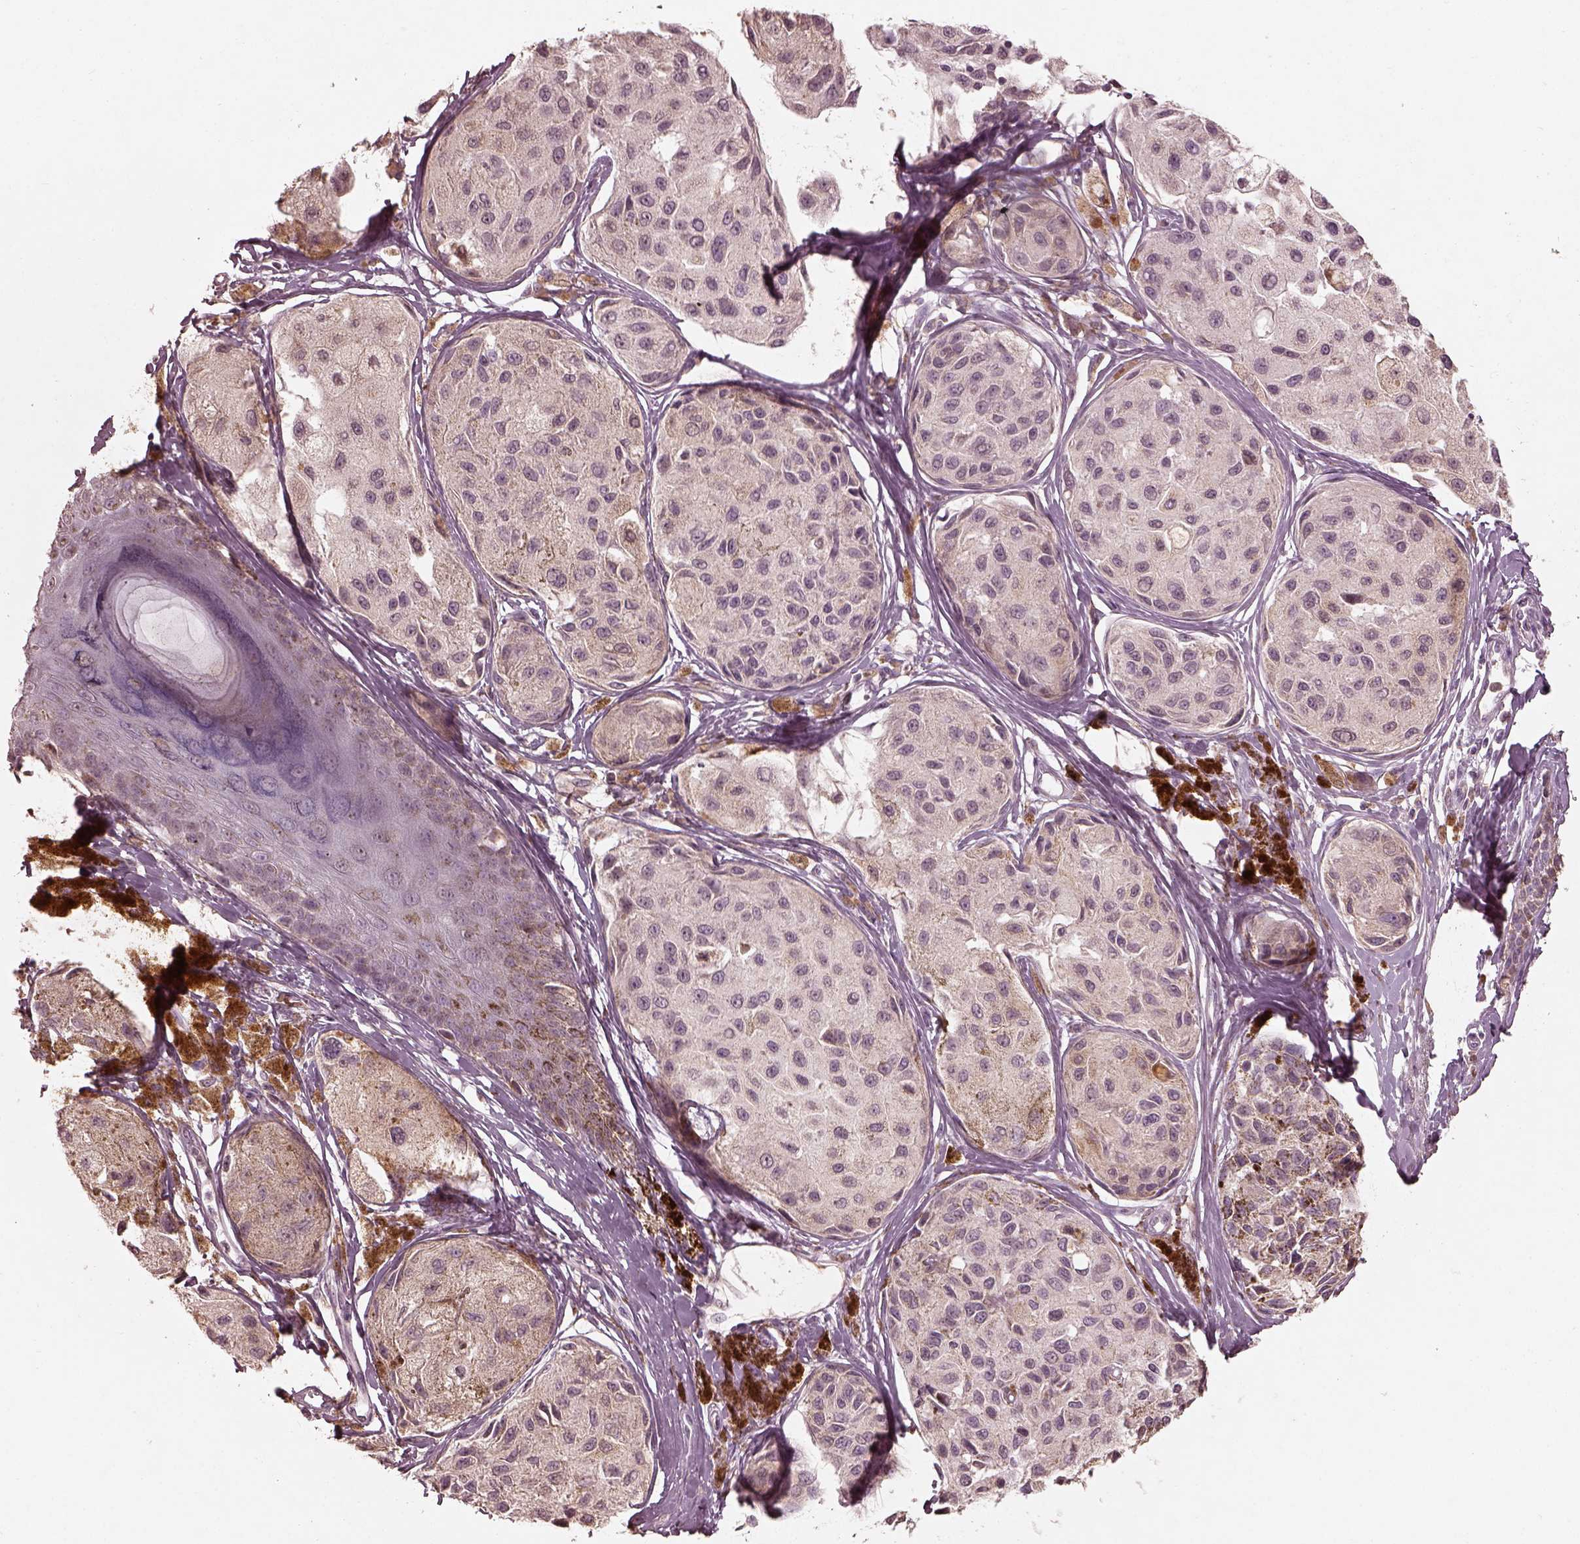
{"staining": {"intensity": "negative", "quantity": "none", "location": "none"}, "tissue": "melanoma", "cell_type": "Tumor cells", "image_type": "cancer", "snomed": [{"axis": "morphology", "description": "Malignant melanoma, NOS"}, {"axis": "topography", "description": "Skin"}], "caption": "Human melanoma stained for a protein using IHC demonstrates no staining in tumor cells.", "gene": "CALR3", "patient": {"sex": "female", "age": 38}}